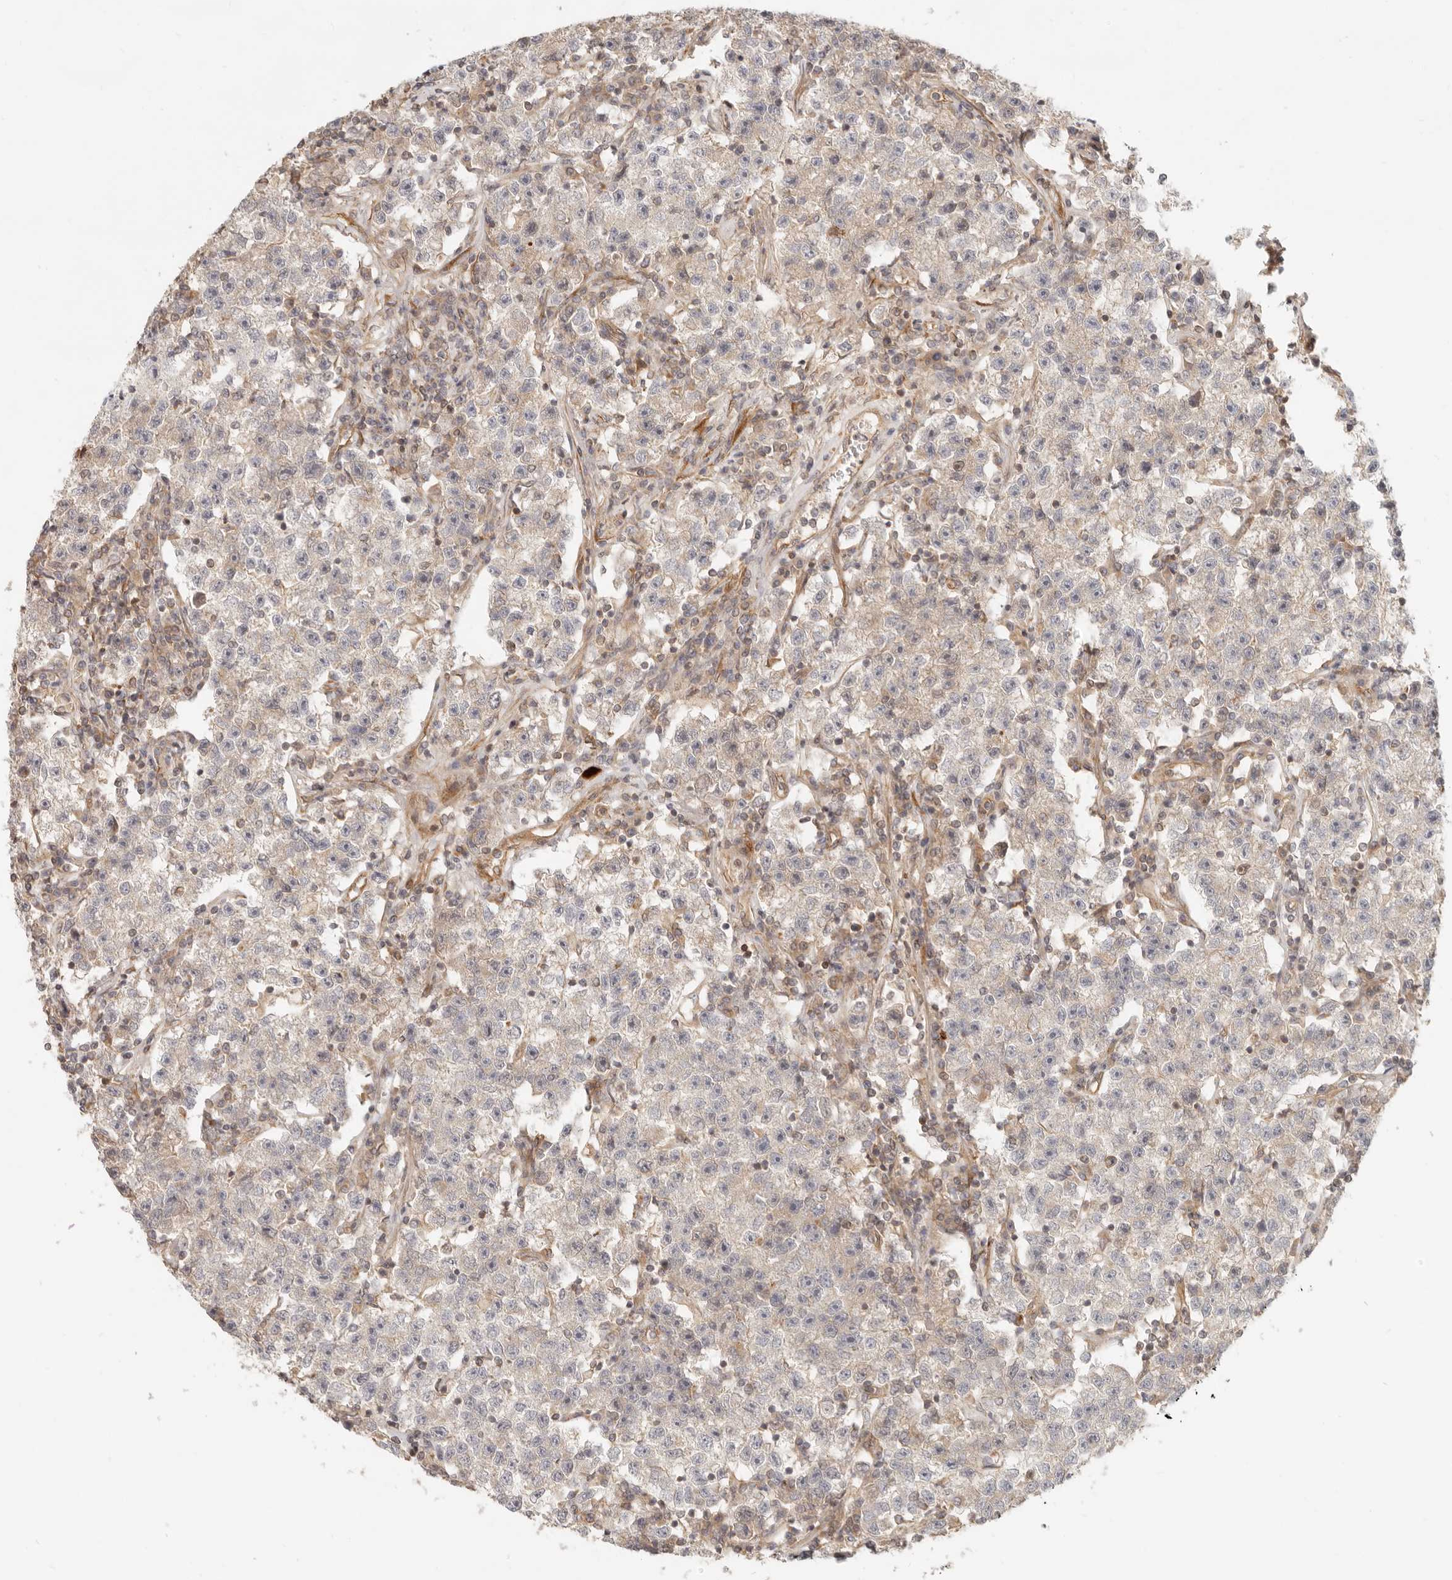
{"staining": {"intensity": "negative", "quantity": "none", "location": "none"}, "tissue": "testis cancer", "cell_type": "Tumor cells", "image_type": "cancer", "snomed": [{"axis": "morphology", "description": "Seminoma, NOS"}, {"axis": "topography", "description": "Testis"}], "caption": "Tumor cells are negative for protein expression in human testis cancer.", "gene": "UFSP1", "patient": {"sex": "male", "age": 22}}